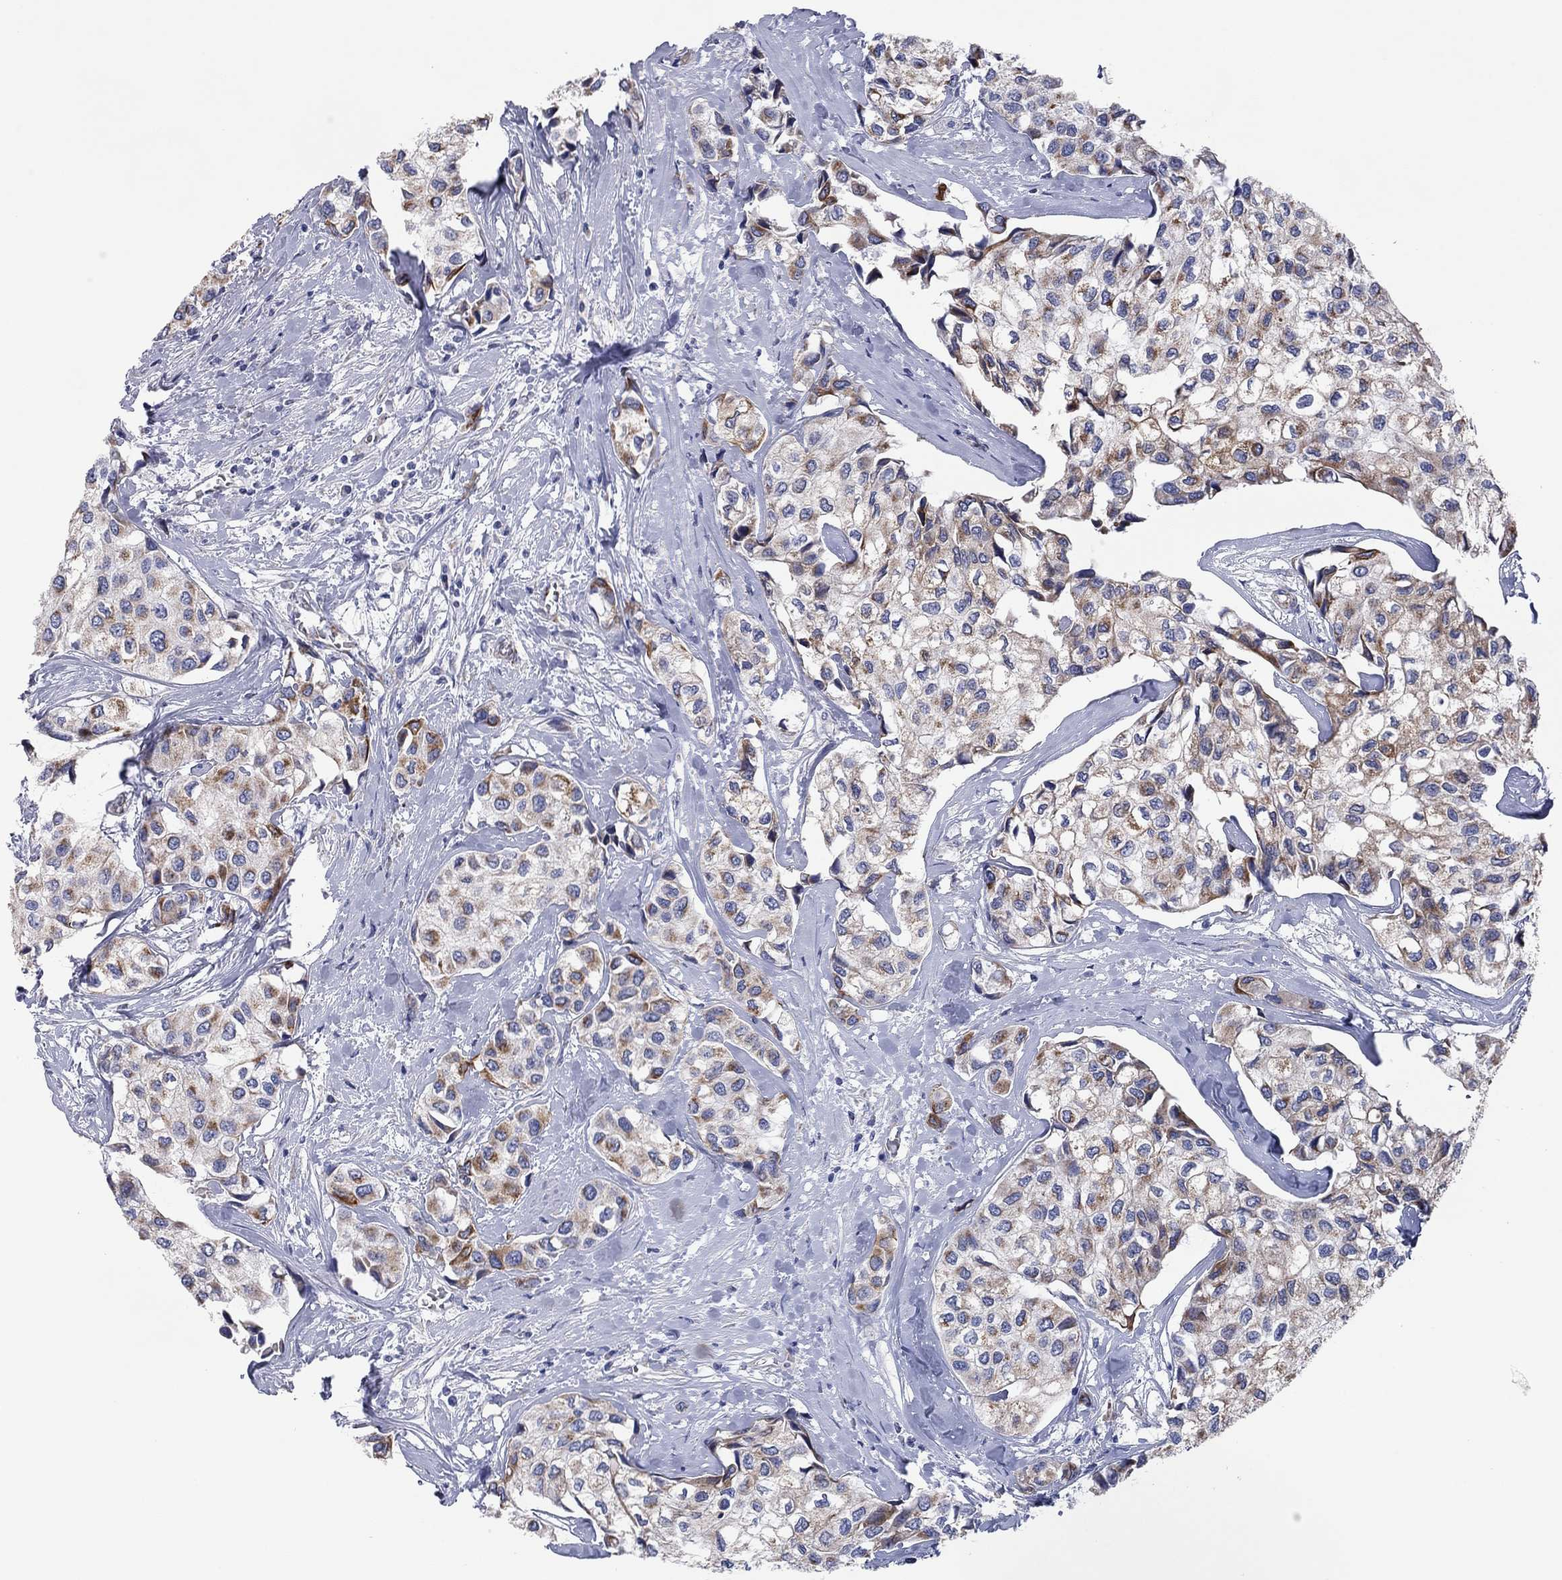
{"staining": {"intensity": "moderate", "quantity": "25%-75%", "location": "cytoplasmic/membranous"}, "tissue": "urothelial cancer", "cell_type": "Tumor cells", "image_type": "cancer", "snomed": [{"axis": "morphology", "description": "Urothelial carcinoma, High grade"}, {"axis": "topography", "description": "Urinary bladder"}], "caption": "Urothelial cancer was stained to show a protein in brown. There is medium levels of moderate cytoplasmic/membranous staining in approximately 25%-75% of tumor cells.", "gene": "MGST3", "patient": {"sex": "male", "age": 73}}